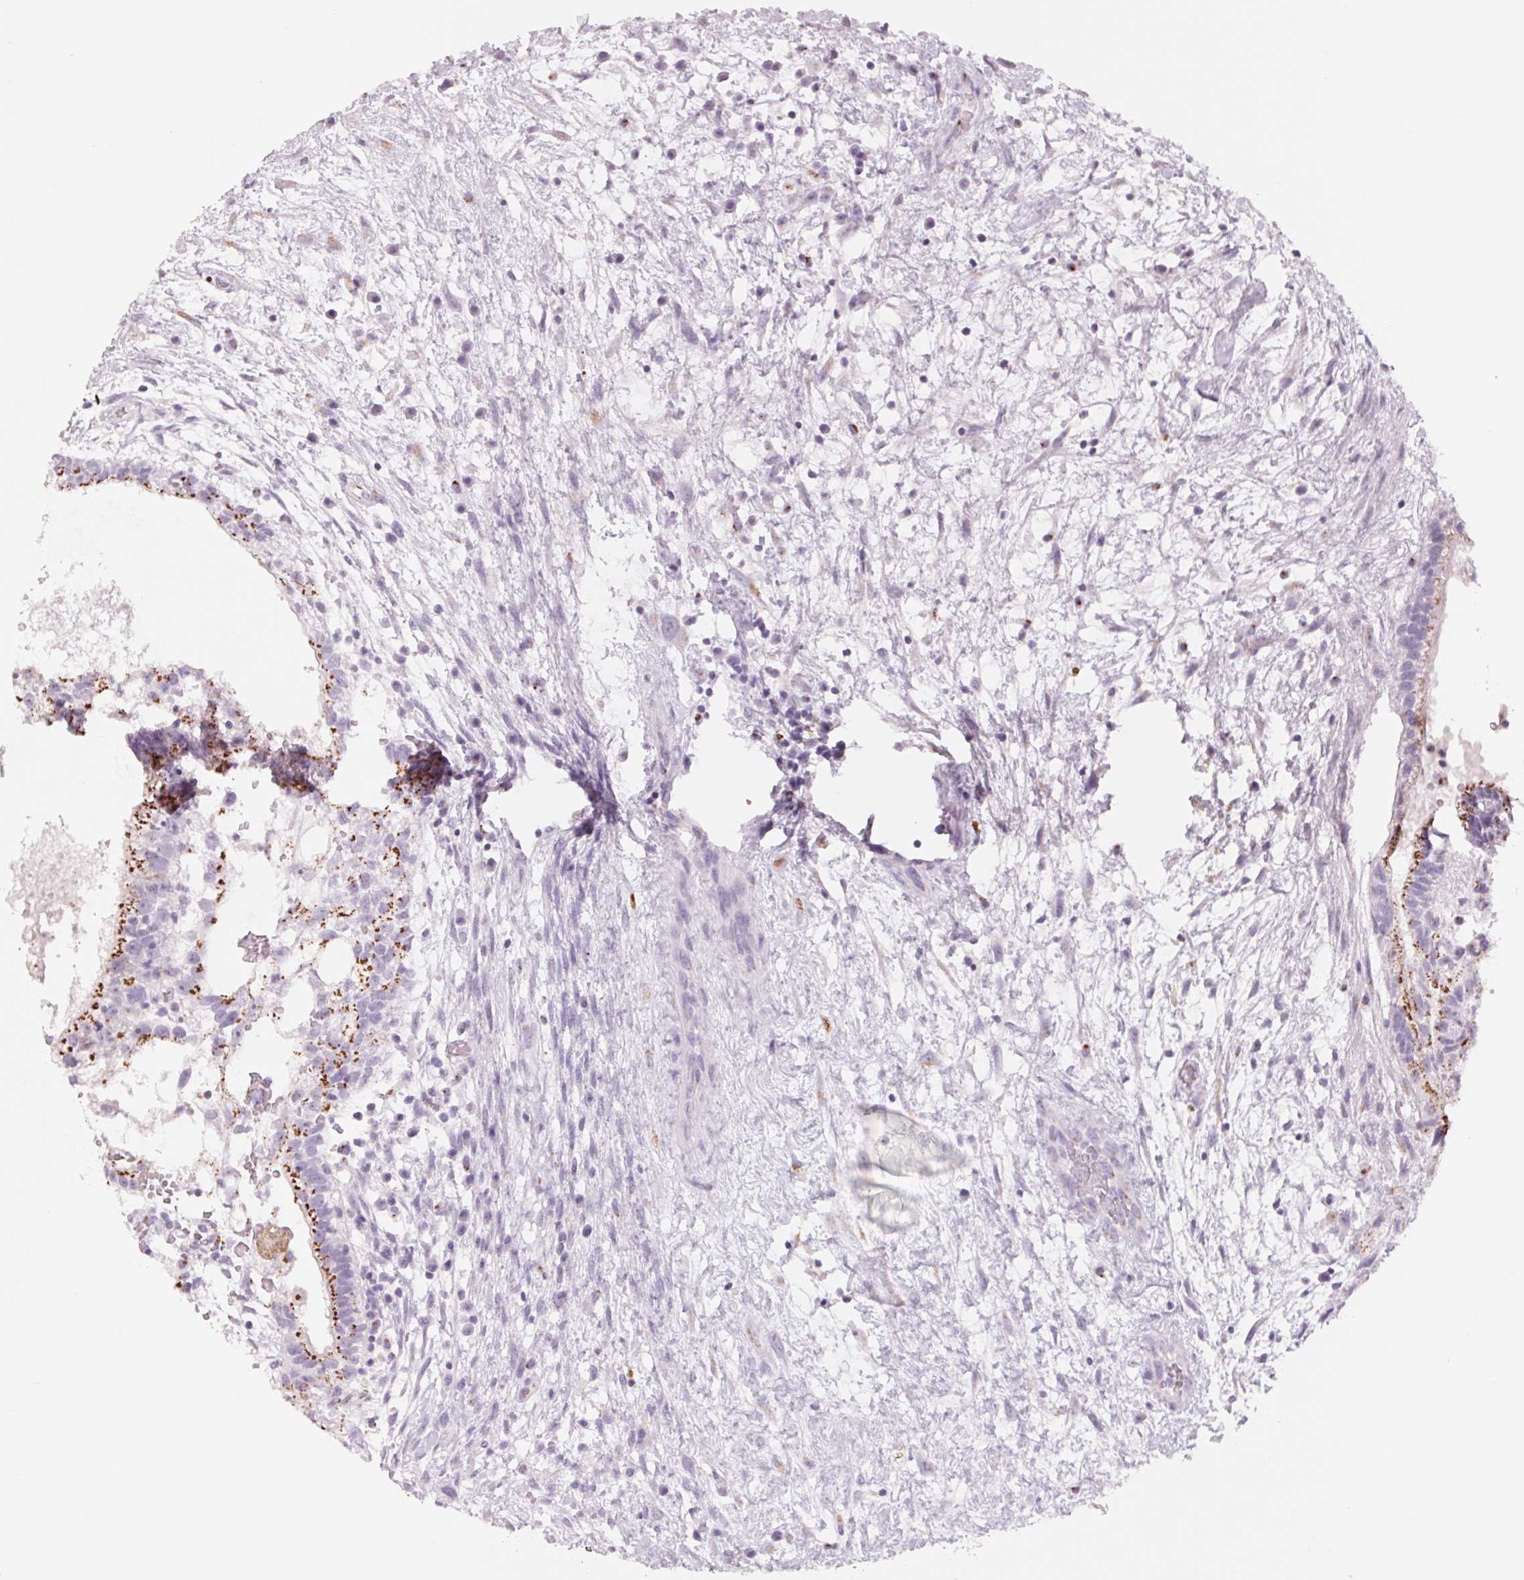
{"staining": {"intensity": "strong", "quantity": ">75%", "location": "cytoplasmic/membranous"}, "tissue": "testis cancer", "cell_type": "Tumor cells", "image_type": "cancer", "snomed": [{"axis": "morphology", "description": "Normal tissue, NOS"}, {"axis": "morphology", "description": "Carcinoma, Embryonal, NOS"}, {"axis": "topography", "description": "Testis"}], "caption": "Testis cancer (embryonal carcinoma) stained with a protein marker reveals strong staining in tumor cells.", "gene": "GALNT7", "patient": {"sex": "male", "age": 32}}